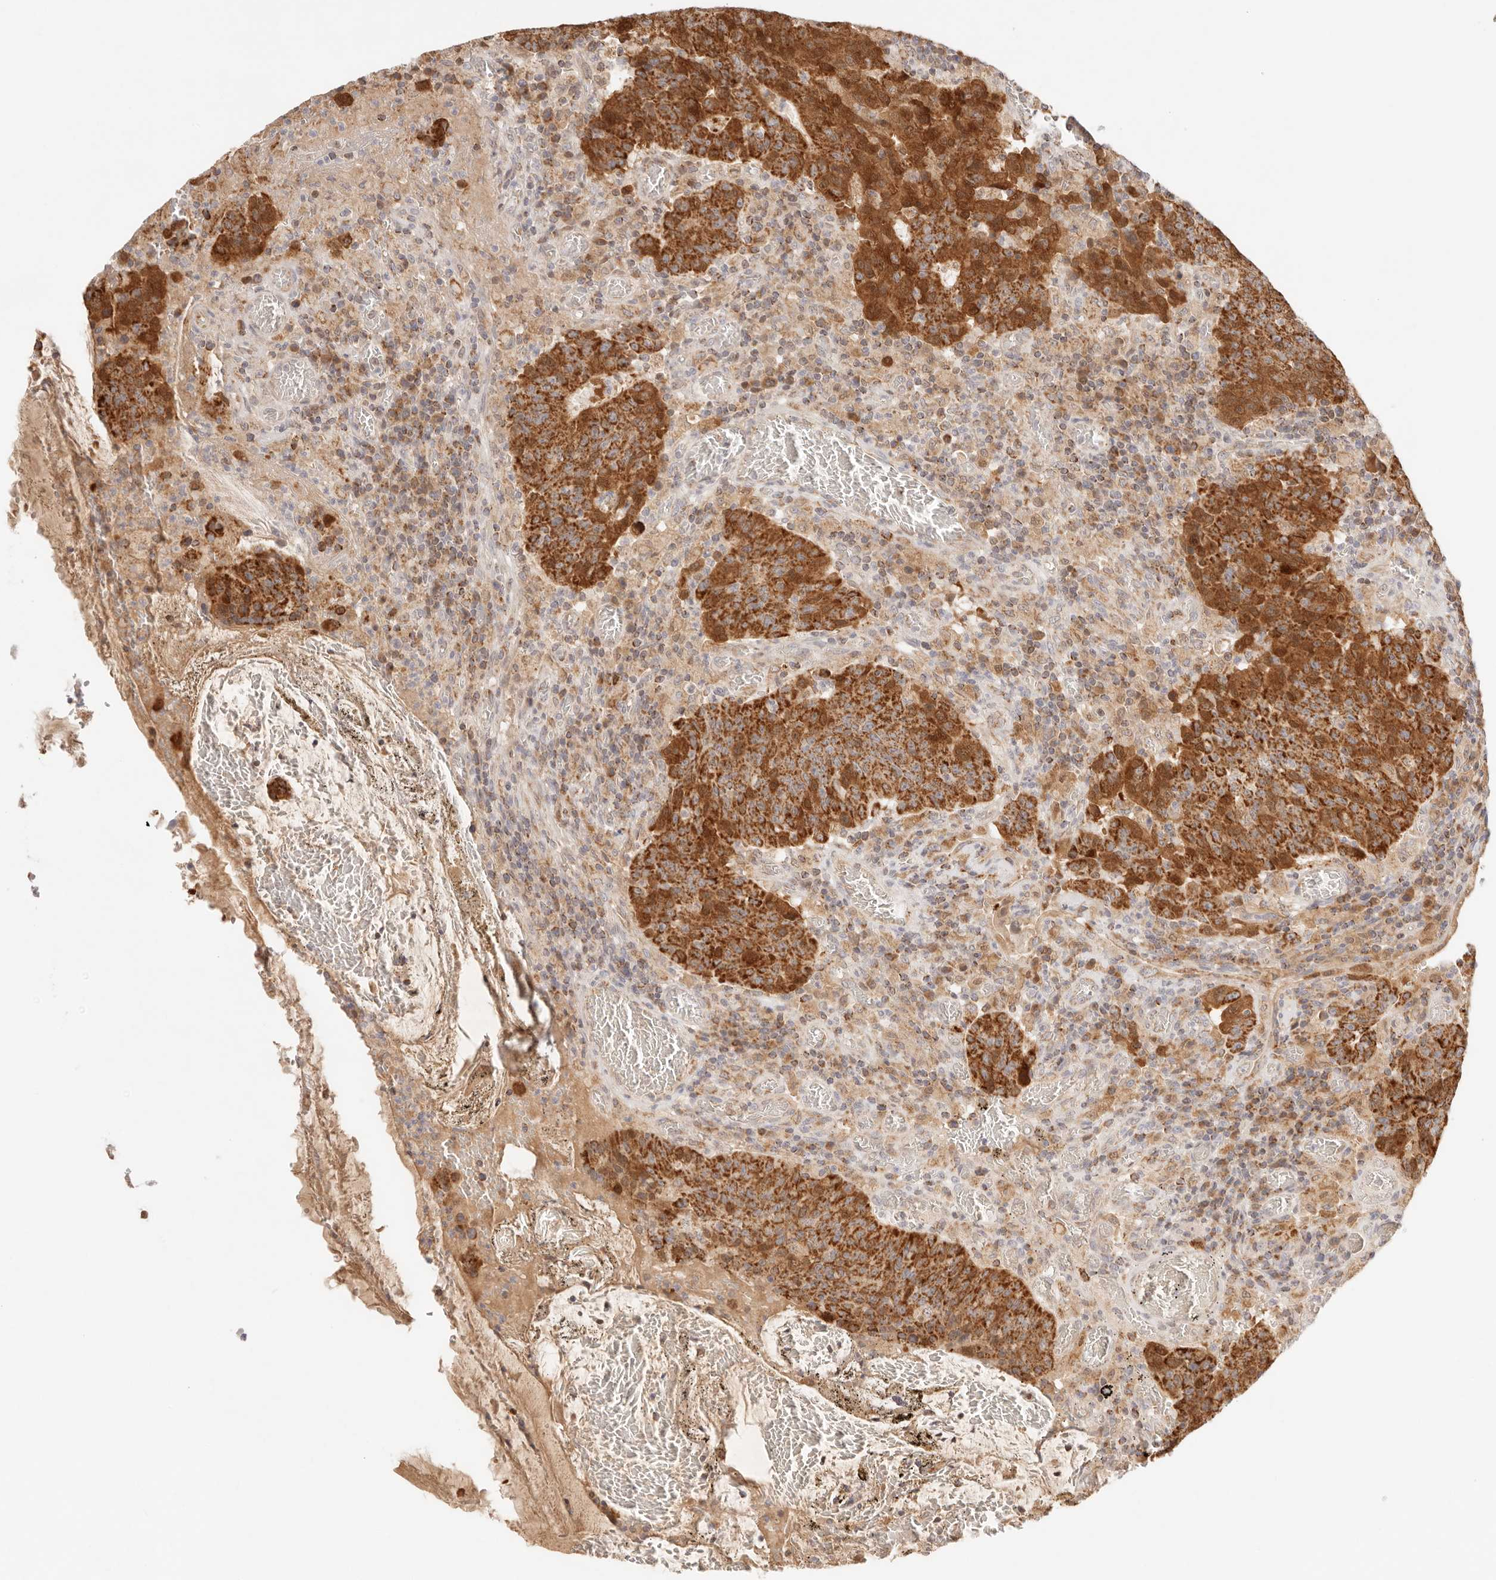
{"staining": {"intensity": "strong", "quantity": ">75%", "location": "cytoplasmic/membranous"}, "tissue": "colorectal cancer", "cell_type": "Tumor cells", "image_type": "cancer", "snomed": [{"axis": "morphology", "description": "Adenocarcinoma, NOS"}, {"axis": "topography", "description": "Colon"}], "caption": "There is high levels of strong cytoplasmic/membranous positivity in tumor cells of colorectal cancer, as demonstrated by immunohistochemical staining (brown color).", "gene": "COA6", "patient": {"sex": "female", "age": 75}}